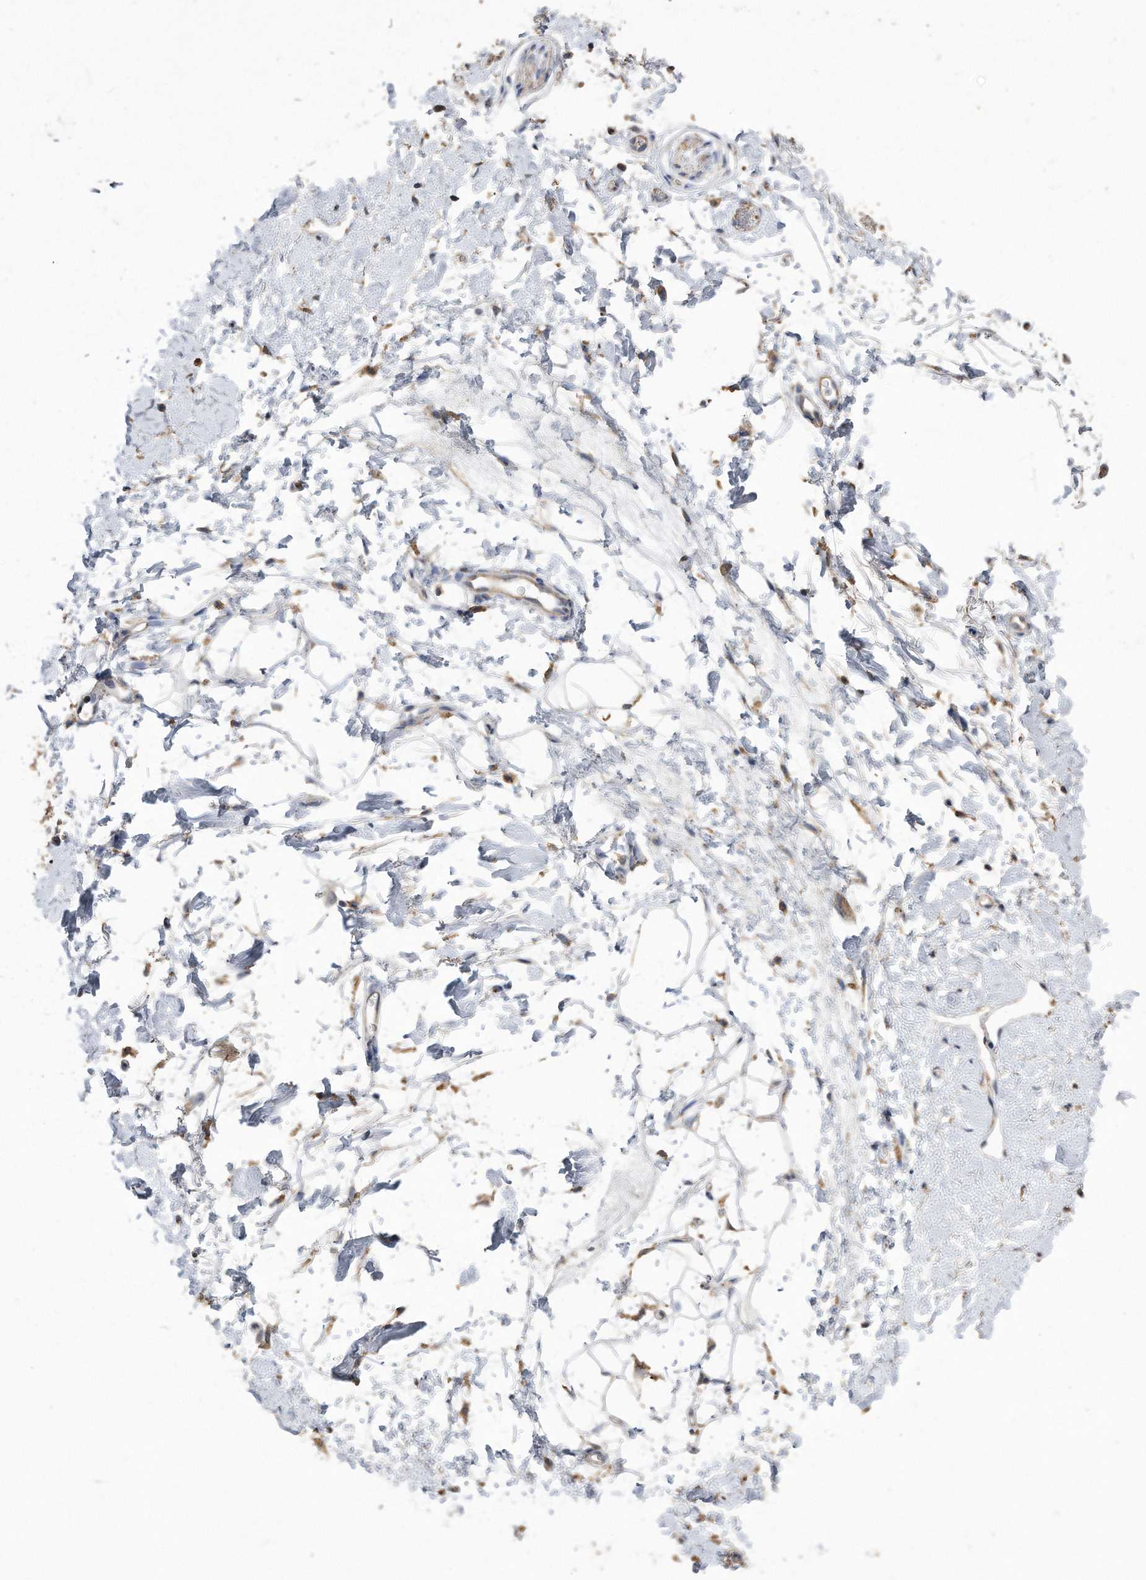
{"staining": {"intensity": "weak", "quantity": ">75%", "location": "cytoplasmic/membranous"}, "tissue": "adipose tissue", "cell_type": "Adipocytes", "image_type": "normal", "snomed": [{"axis": "morphology", "description": "Normal tissue, NOS"}, {"axis": "morphology", "description": "Adenocarcinoma, NOS"}, {"axis": "topography", "description": "Pancreas"}, {"axis": "topography", "description": "Peripheral nerve tissue"}], "caption": "A micrograph of human adipose tissue stained for a protein reveals weak cytoplasmic/membranous brown staining in adipocytes.", "gene": "CDCP1", "patient": {"sex": "male", "age": 59}}